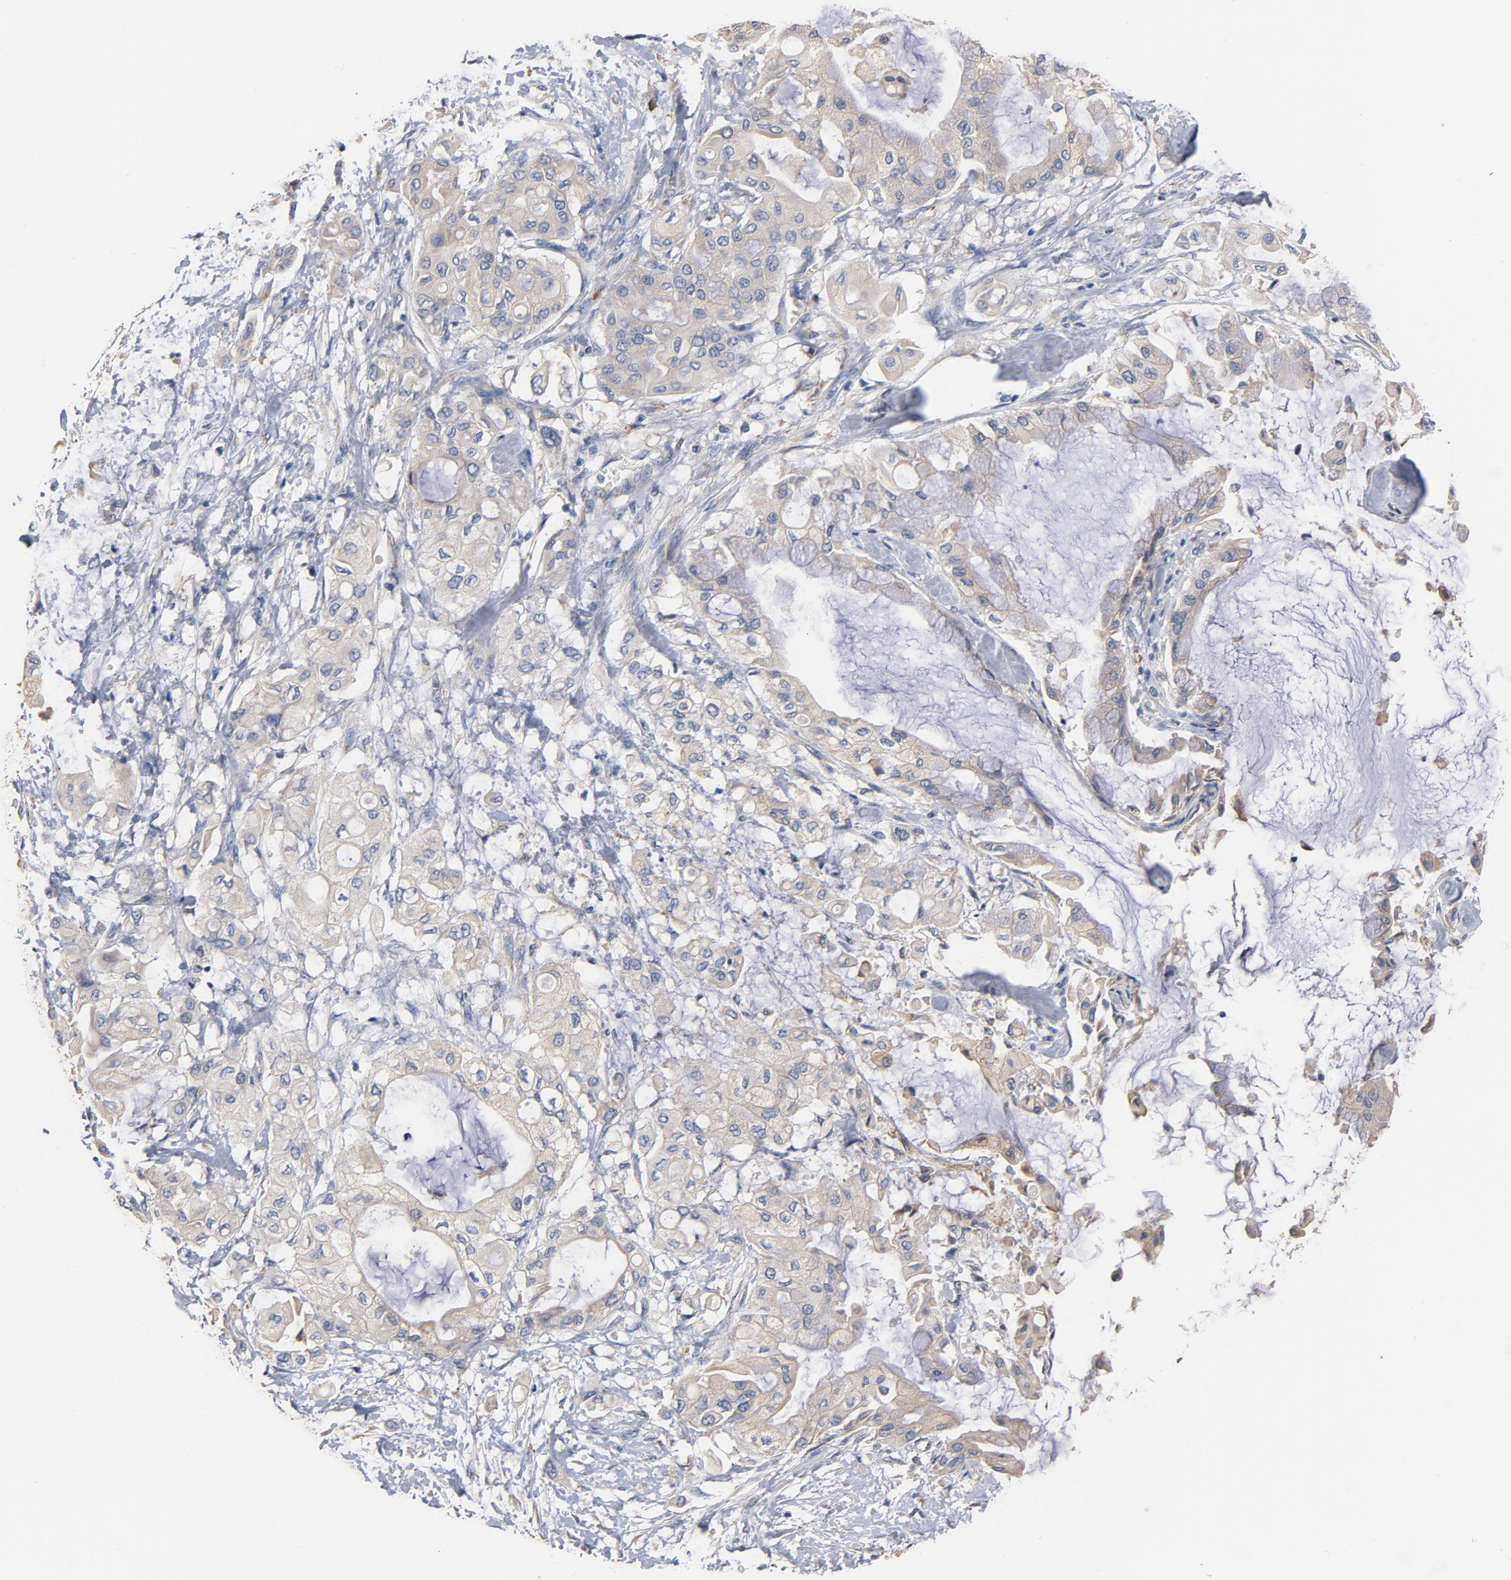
{"staining": {"intensity": "weak", "quantity": "25%-75%", "location": "cytoplasmic/membranous"}, "tissue": "pancreatic cancer", "cell_type": "Tumor cells", "image_type": "cancer", "snomed": [{"axis": "morphology", "description": "Adenocarcinoma, NOS"}, {"axis": "morphology", "description": "Adenocarcinoma, metastatic, NOS"}, {"axis": "topography", "description": "Lymph node"}, {"axis": "topography", "description": "Pancreas"}, {"axis": "topography", "description": "Duodenum"}], "caption": "DAB (3,3'-diaminobenzidine) immunohistochemical staining of pancreatic cancer (metastatic adenocarcinoma) reveals weak cytoplasmic/membranous protein staining in about 25%-75% of tumor cells.", "gene": "TLR4", "patient": {"sex": "female", "age": 64}}